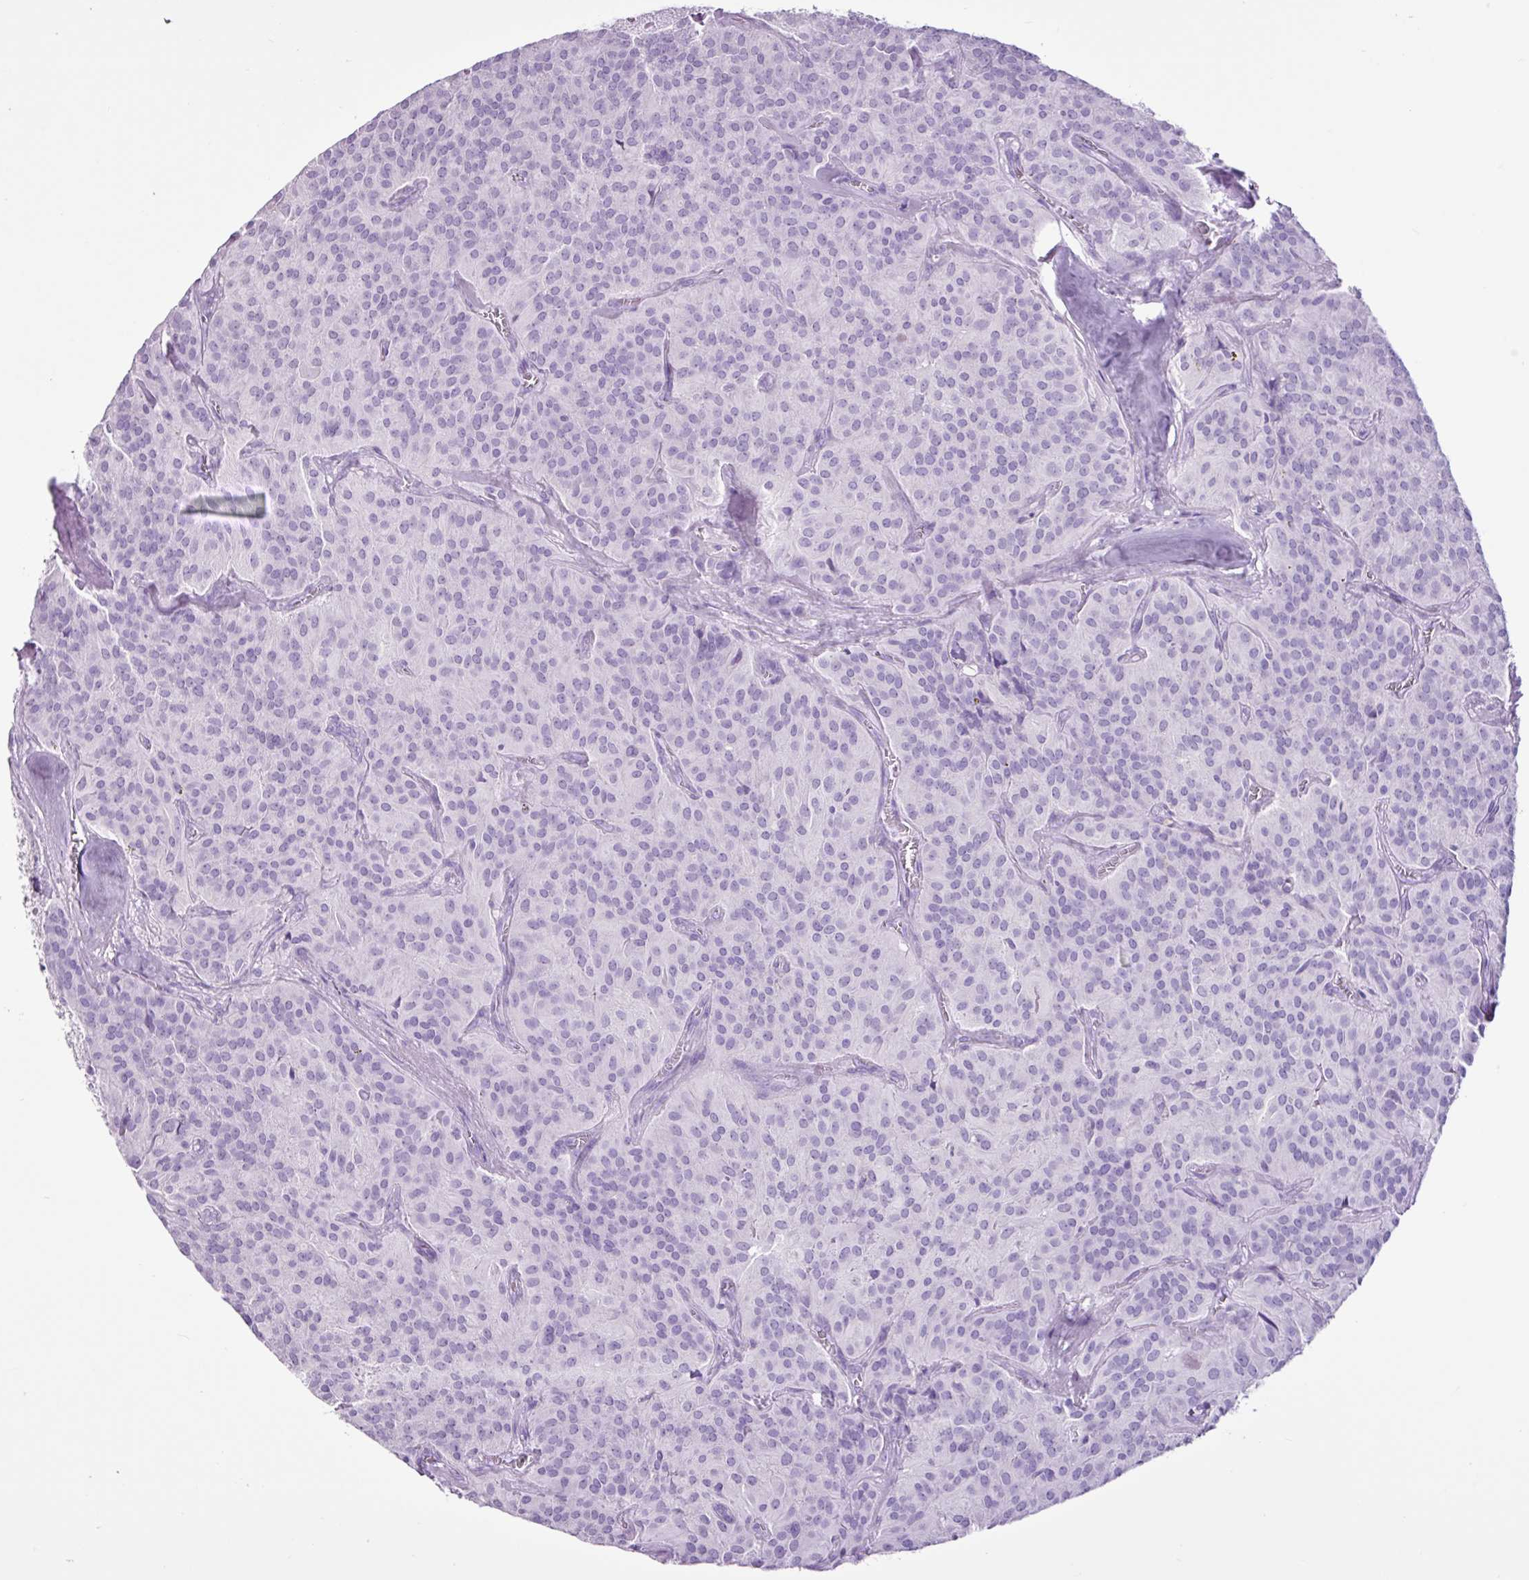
{"staining": {"intensity": "negative", "quantity": "none", "location": "none"}, "tissue": "glioma", "cell_type": "Tumor cells", "image_type": "cancer", "snomed": [{"axis": "morphology", "description": "Glioma, malignant, Low grade"}, {"axis": "topography", "description": "Brain"}], "caption": "This micrograph is of low-grade glioma (malignant) stained with immunohistochemistry to label a protein in brown with the nuclei are counter-stained blue. There is no staining in tumor cells.", "gene": "PGR", "patient": {"sex": "male", "age": 42}}